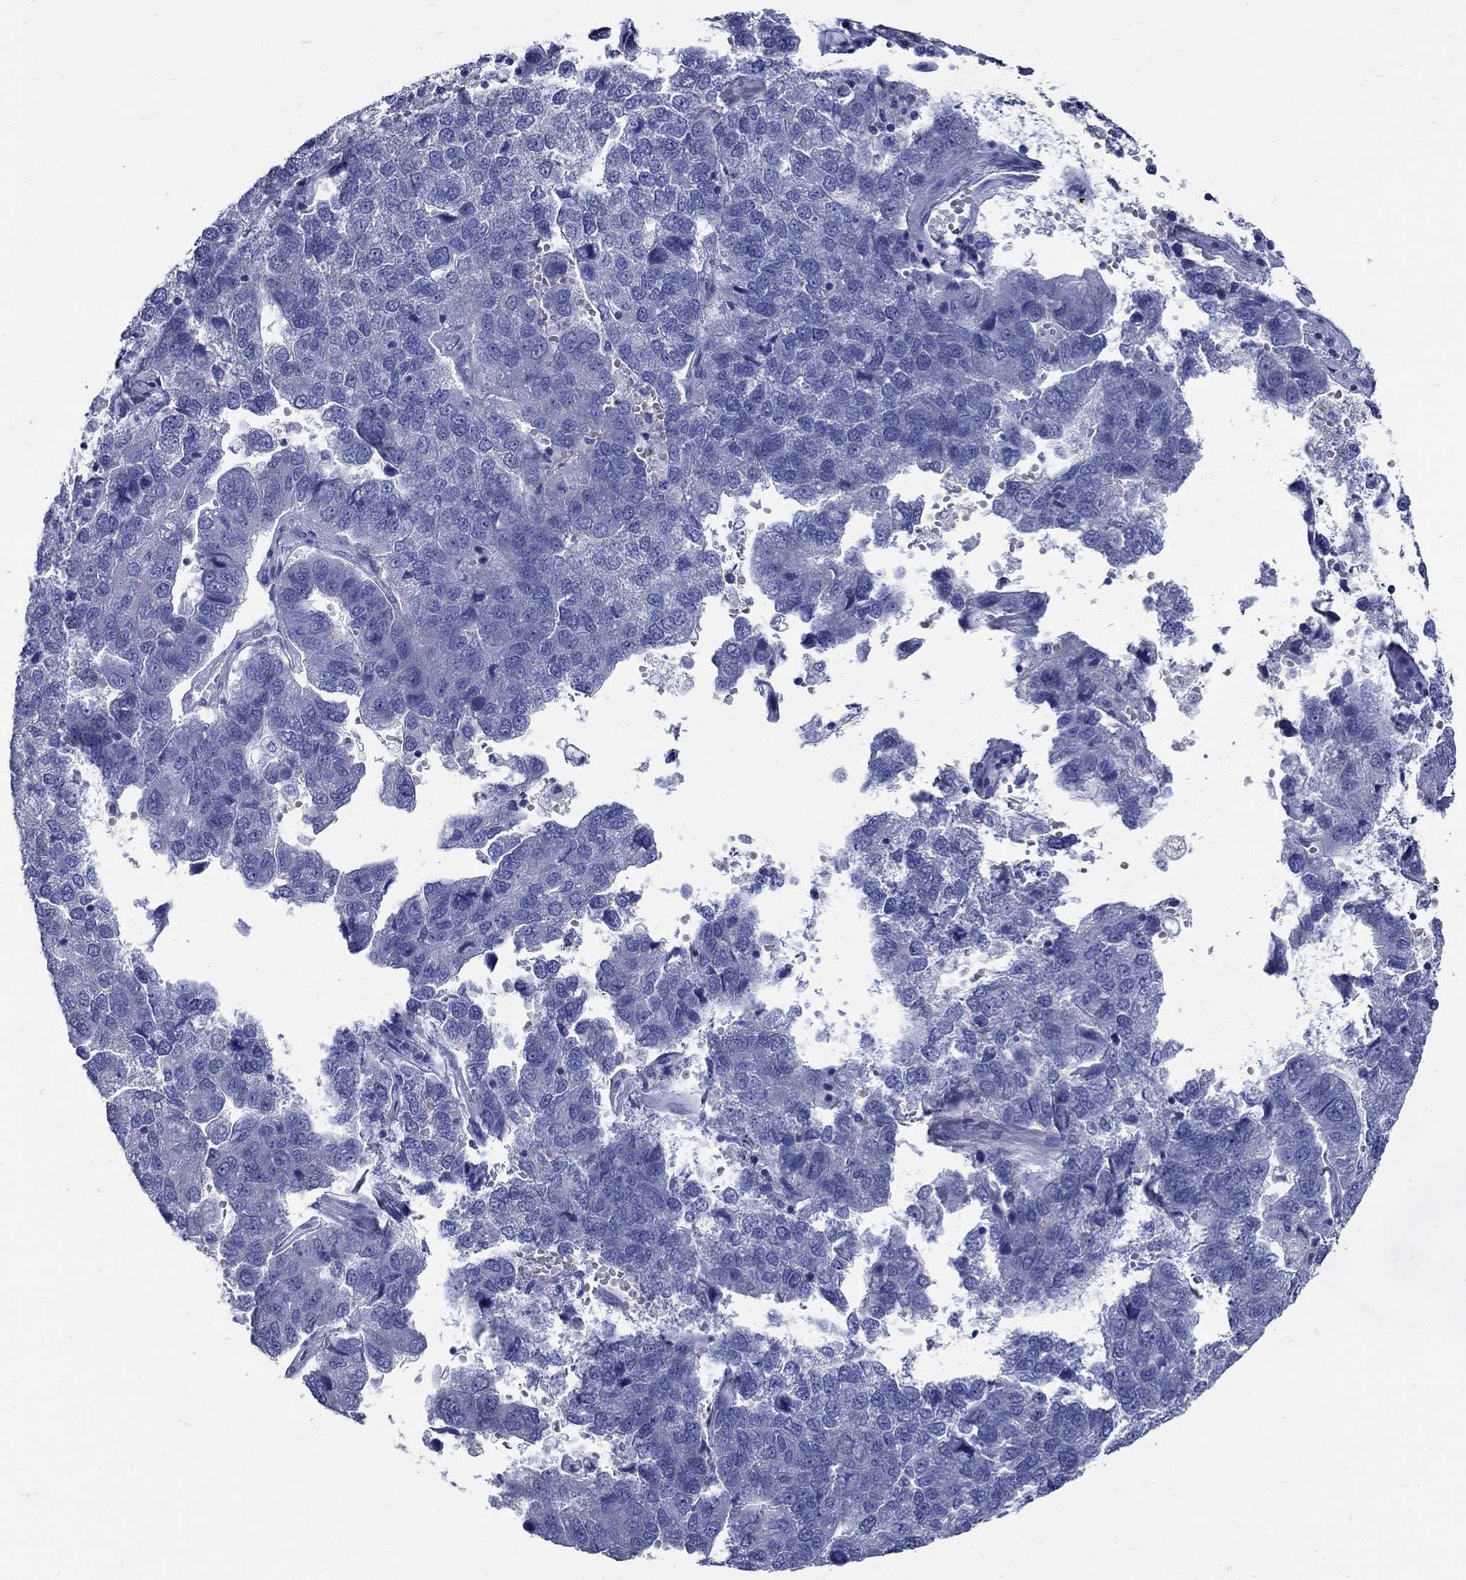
{"staining": {"intensity": "negative", "quantity": "none", "location": "none"}, "tissue": "pancreatic cancer", "cell_type": "Tumor cells", "image_type": "cancer", "snomed": [{"axis": "morphology", "description": "Adenocarcinoma, NOS"}, {"axis": "topography", "description": "Pancreas"}], "caption": "This is an IHC photomicrograph of pancreatic adenocarcinoma. There is no staining in tumor cells.", "gene": "GUCA1A", "patient": {"sex": "female", "age": 61}}